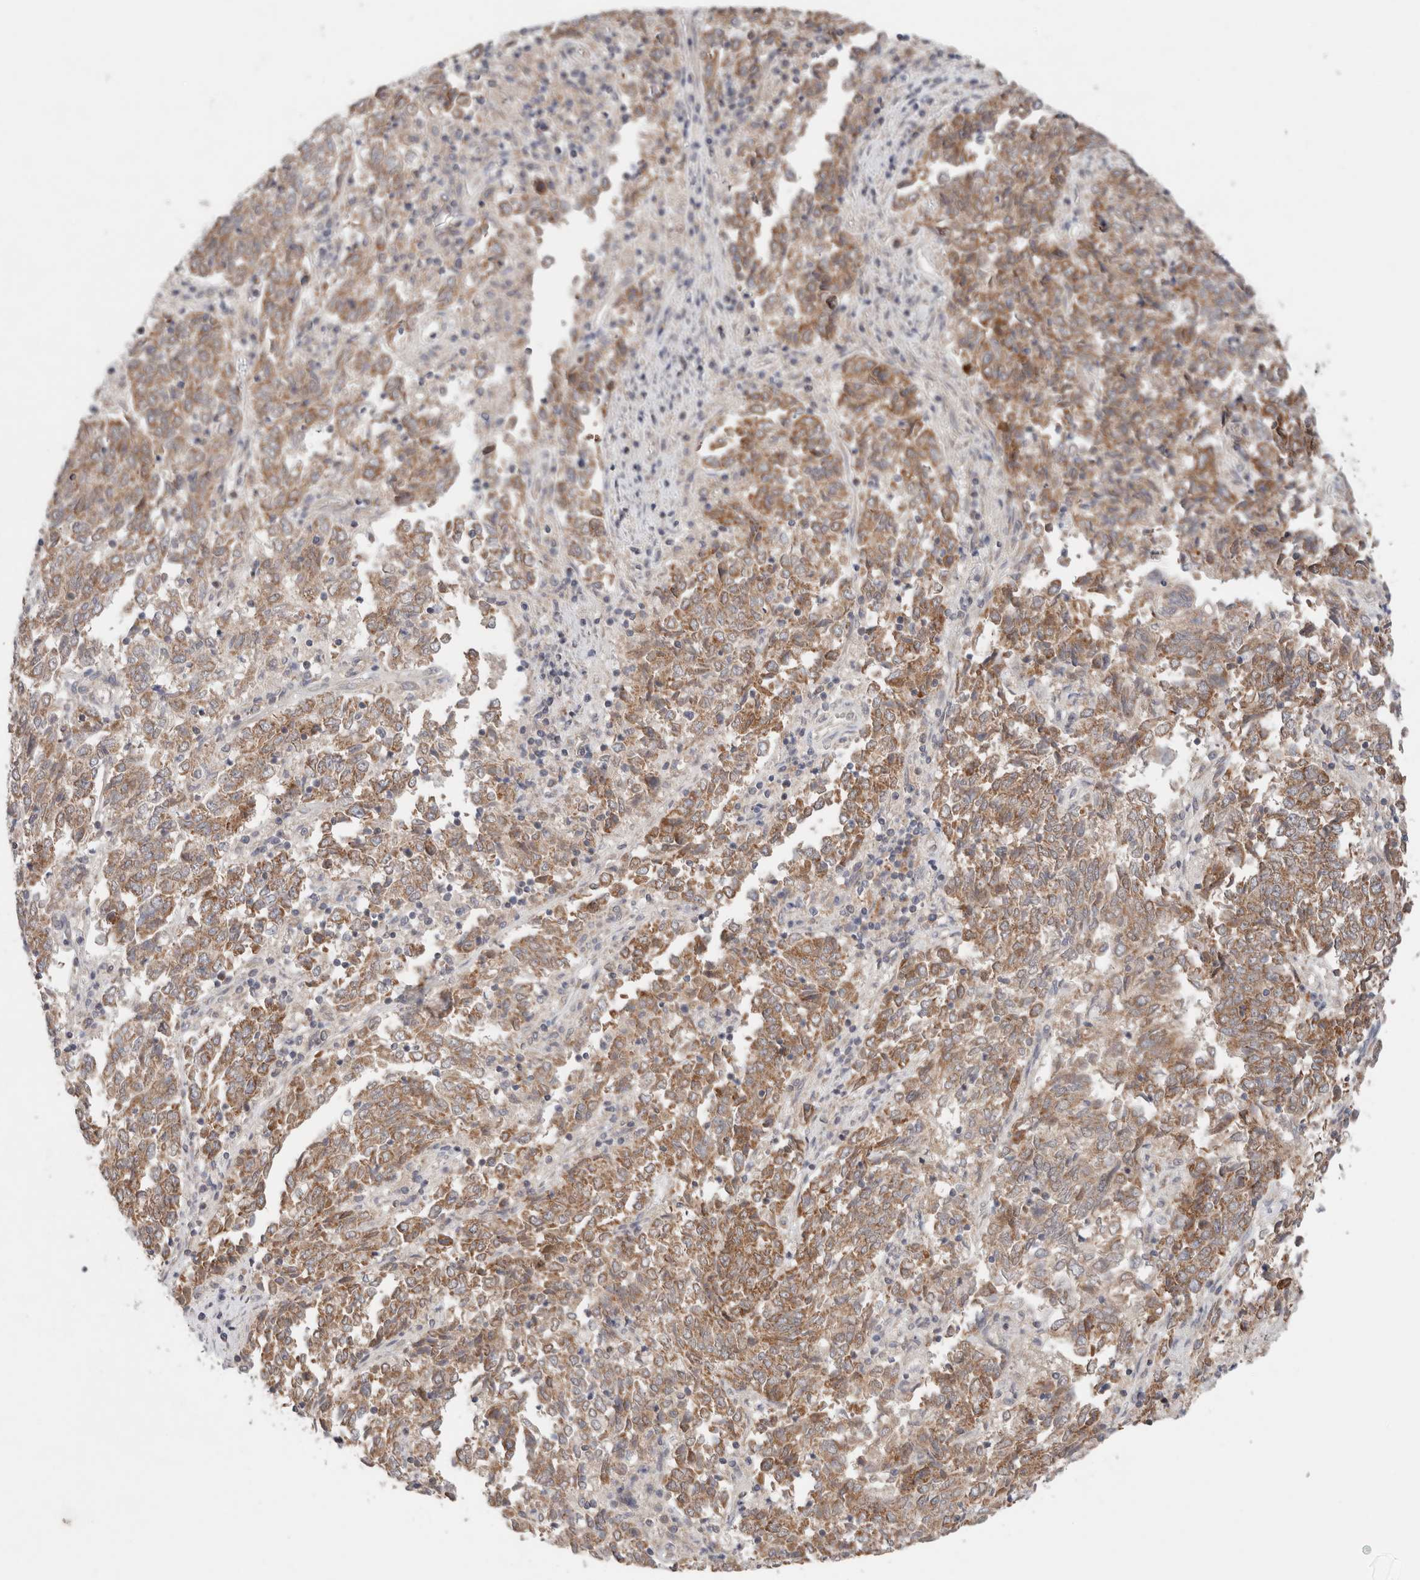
{"staining": {"intensity": "moderate", "quantity": ">75%", "location": "cytoplasmic/membranous"}, "tissue": "endometrial cancer", "cell_type": "Tumor cells", "image_type": "cancer", "snomed": [{"axis": "morphology", "description": "Adenocarcinoma, NOS"}, {"axis": "topography", "description": "Endometrium"}], "caption": "The micrograph displays immunohistochemical staining of endometrial adenocarcinoma. There is moderate cytoplasmic/membranous positivity is identified in approximately >75% of tumor cells. Using DAB (brown) and hematoxylin (blue) stains, captured at high magnification using brightfield microscopy.", "gene": "ERI3", "patient": {"sex": "female", "age": 80}}